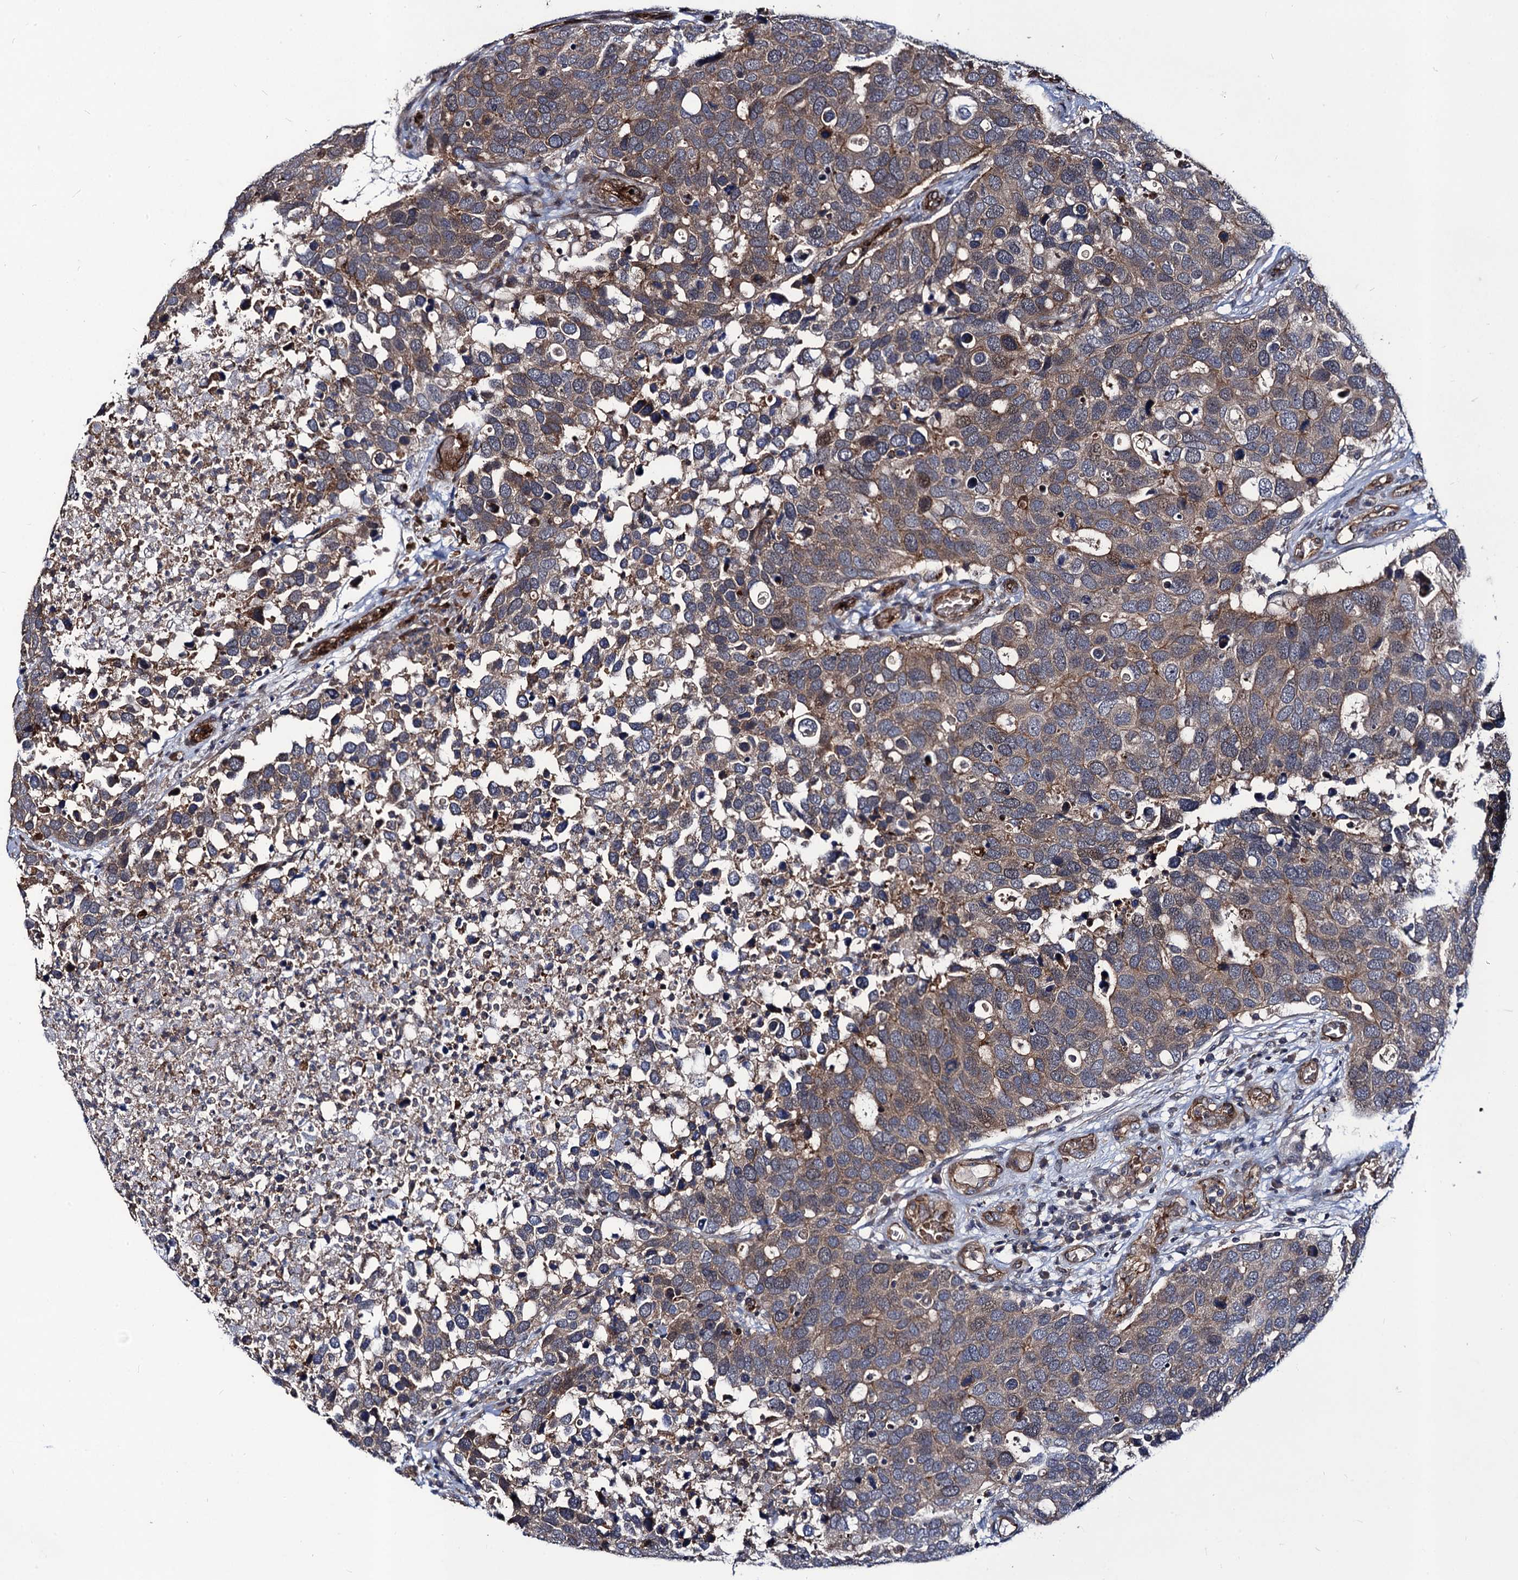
{"staining": {"intensity": "weak", "quantity": "25%-75%", "location": "cytoplasmic/membranous"}, "tissue": "breast cancer", "cell_type": "Tumor cells", "image_type": "cancer", "snomed": [{"axis": "morphology", "description": "Duct carcinoma"}, {"axis": "topography", "description": "Breast"}], "caption": "An immunohistochemistry (IHC) photomicrograph of tumor tissue is shown. Protein staining in brown shows weak cytoplasmic/membranous positivity in breast cancer within tumor cells. (DAB IHC with brightfield microscopy, high magnification).", "gene": "KXD1", "patient": {"sex": "female", "age": 83}}